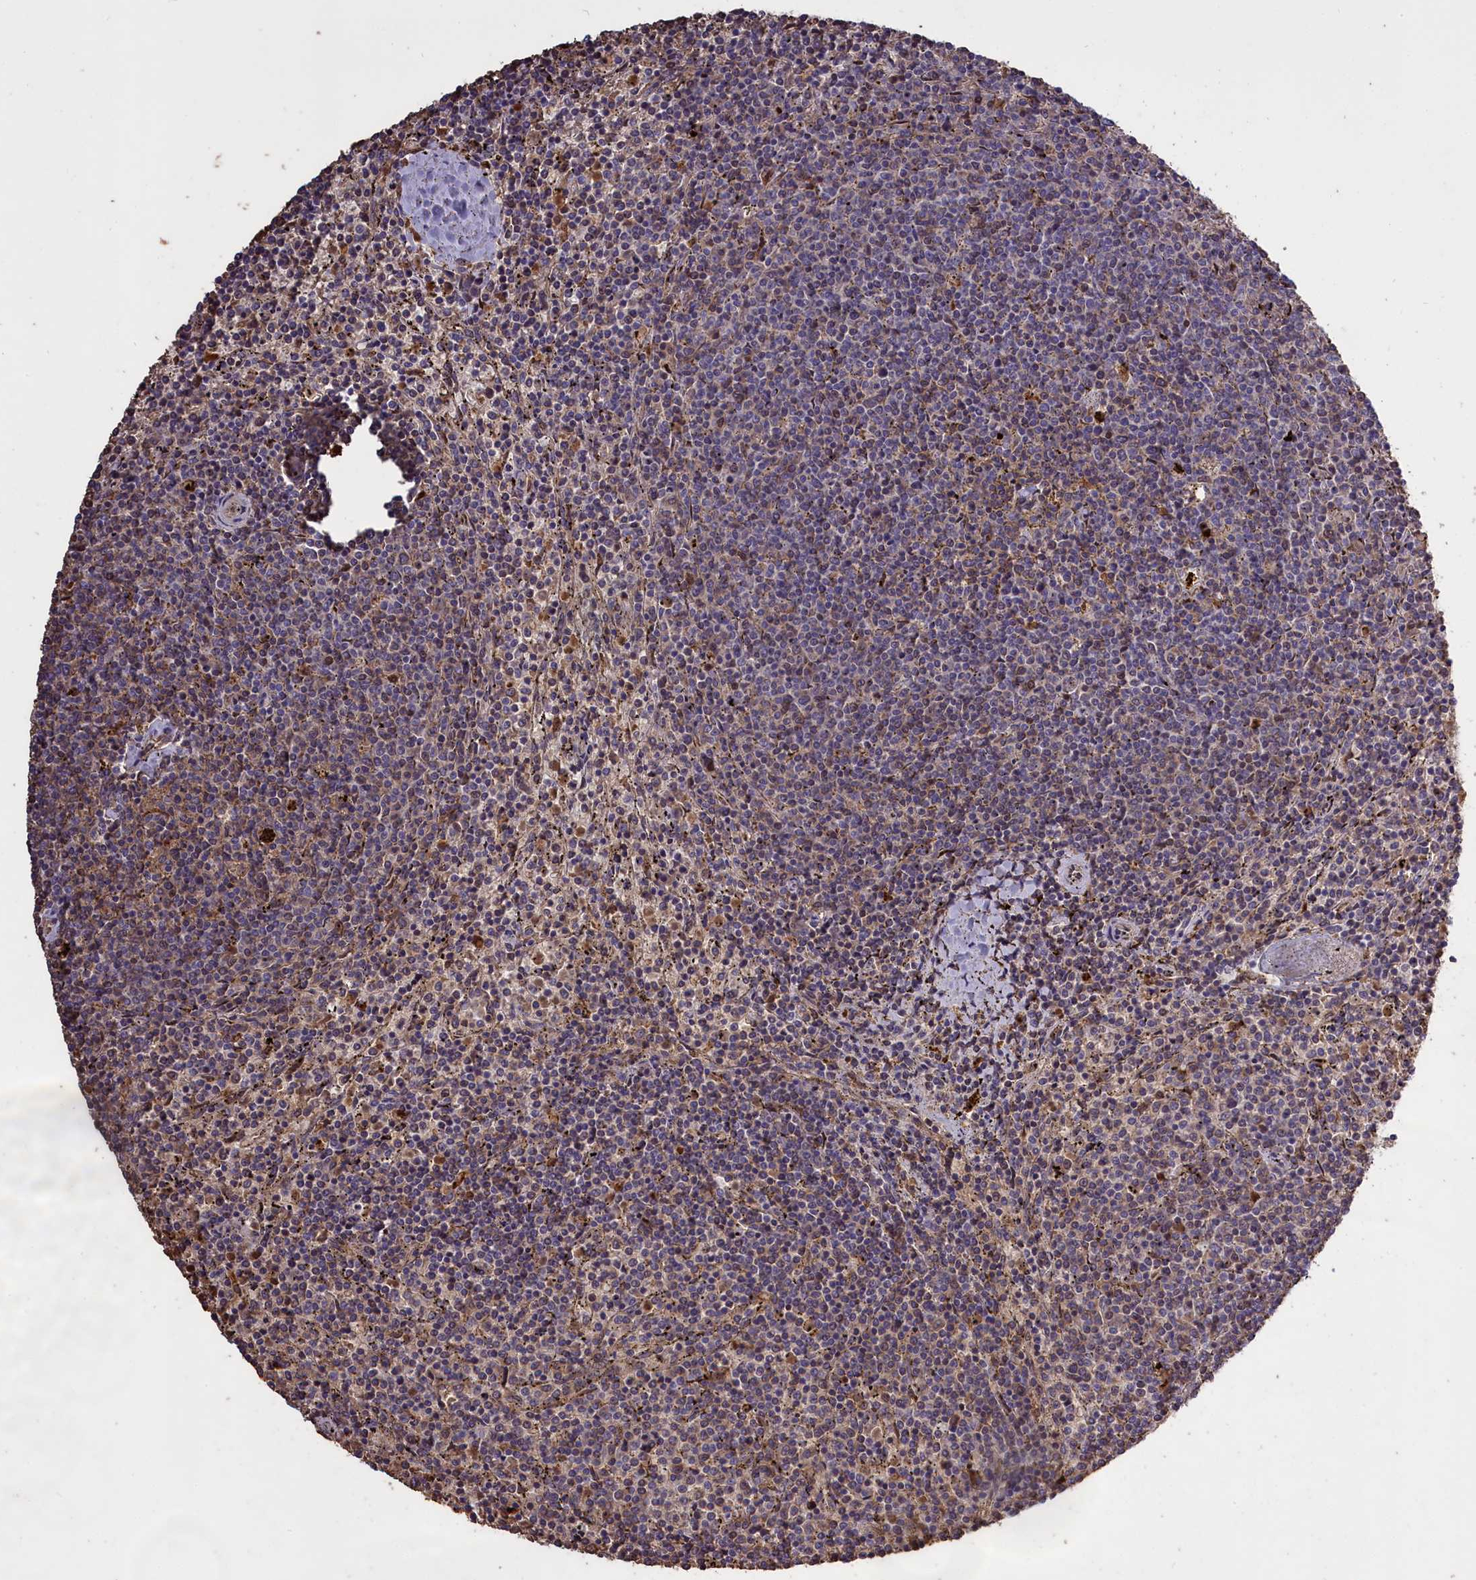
{"staining": {"intensity": "weak", "quantity": "<25%", "location": "cytoplasmic/membranous"}, "tissue": "lymphoma", "cell_type": "Tumor cells", "image_type": "cancer", "snomed": [{"axis": "morphology", "description": "Malignant lymphoma, non-Hodgkin's type, Low grade"}, {"axis": "topography", "description": "Spleen"}], "caption": "Protein analysis of lymphoma exhibits no significant expression in tumor cells. (DAB immunohistochemistry visualized using brightfield microscopy, high magnification).", "gene": "CLRN2", "patient": {"sex": "female", "age": 50}}